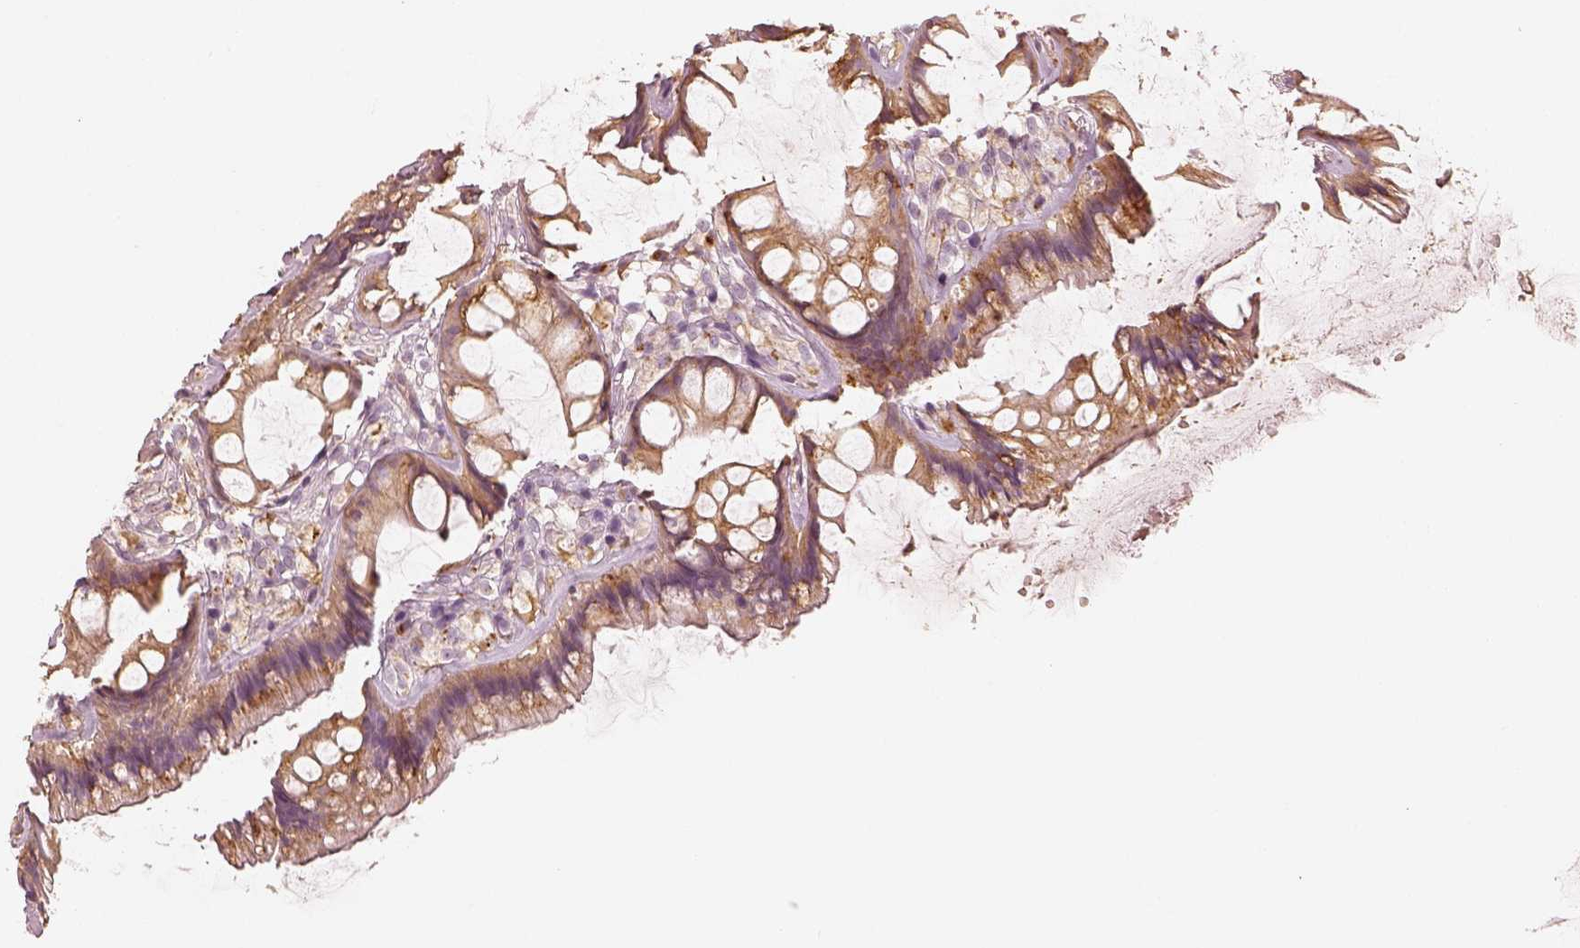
{"staining": {"intensity": "moderate", "quantity": ">75%", "location": "cytoplasmic/membranous"}, "tissue": "rectum", "cell_type": "Glandular cells", "image_type": "normal", "snomed": [{"axis": "morphology", "description": "Normal tissue, NOS"}, {"axis": "topography", "description": "Rectum"}], "caption": "An IHC histopathology image of normal tissue is shown. Protein staining in brown highlights moderate cytoplasmic/membranous positivity in rectum within glandular cells.", "gene": "GORASP2", "patient": {"sex": "female", "age": 62}}